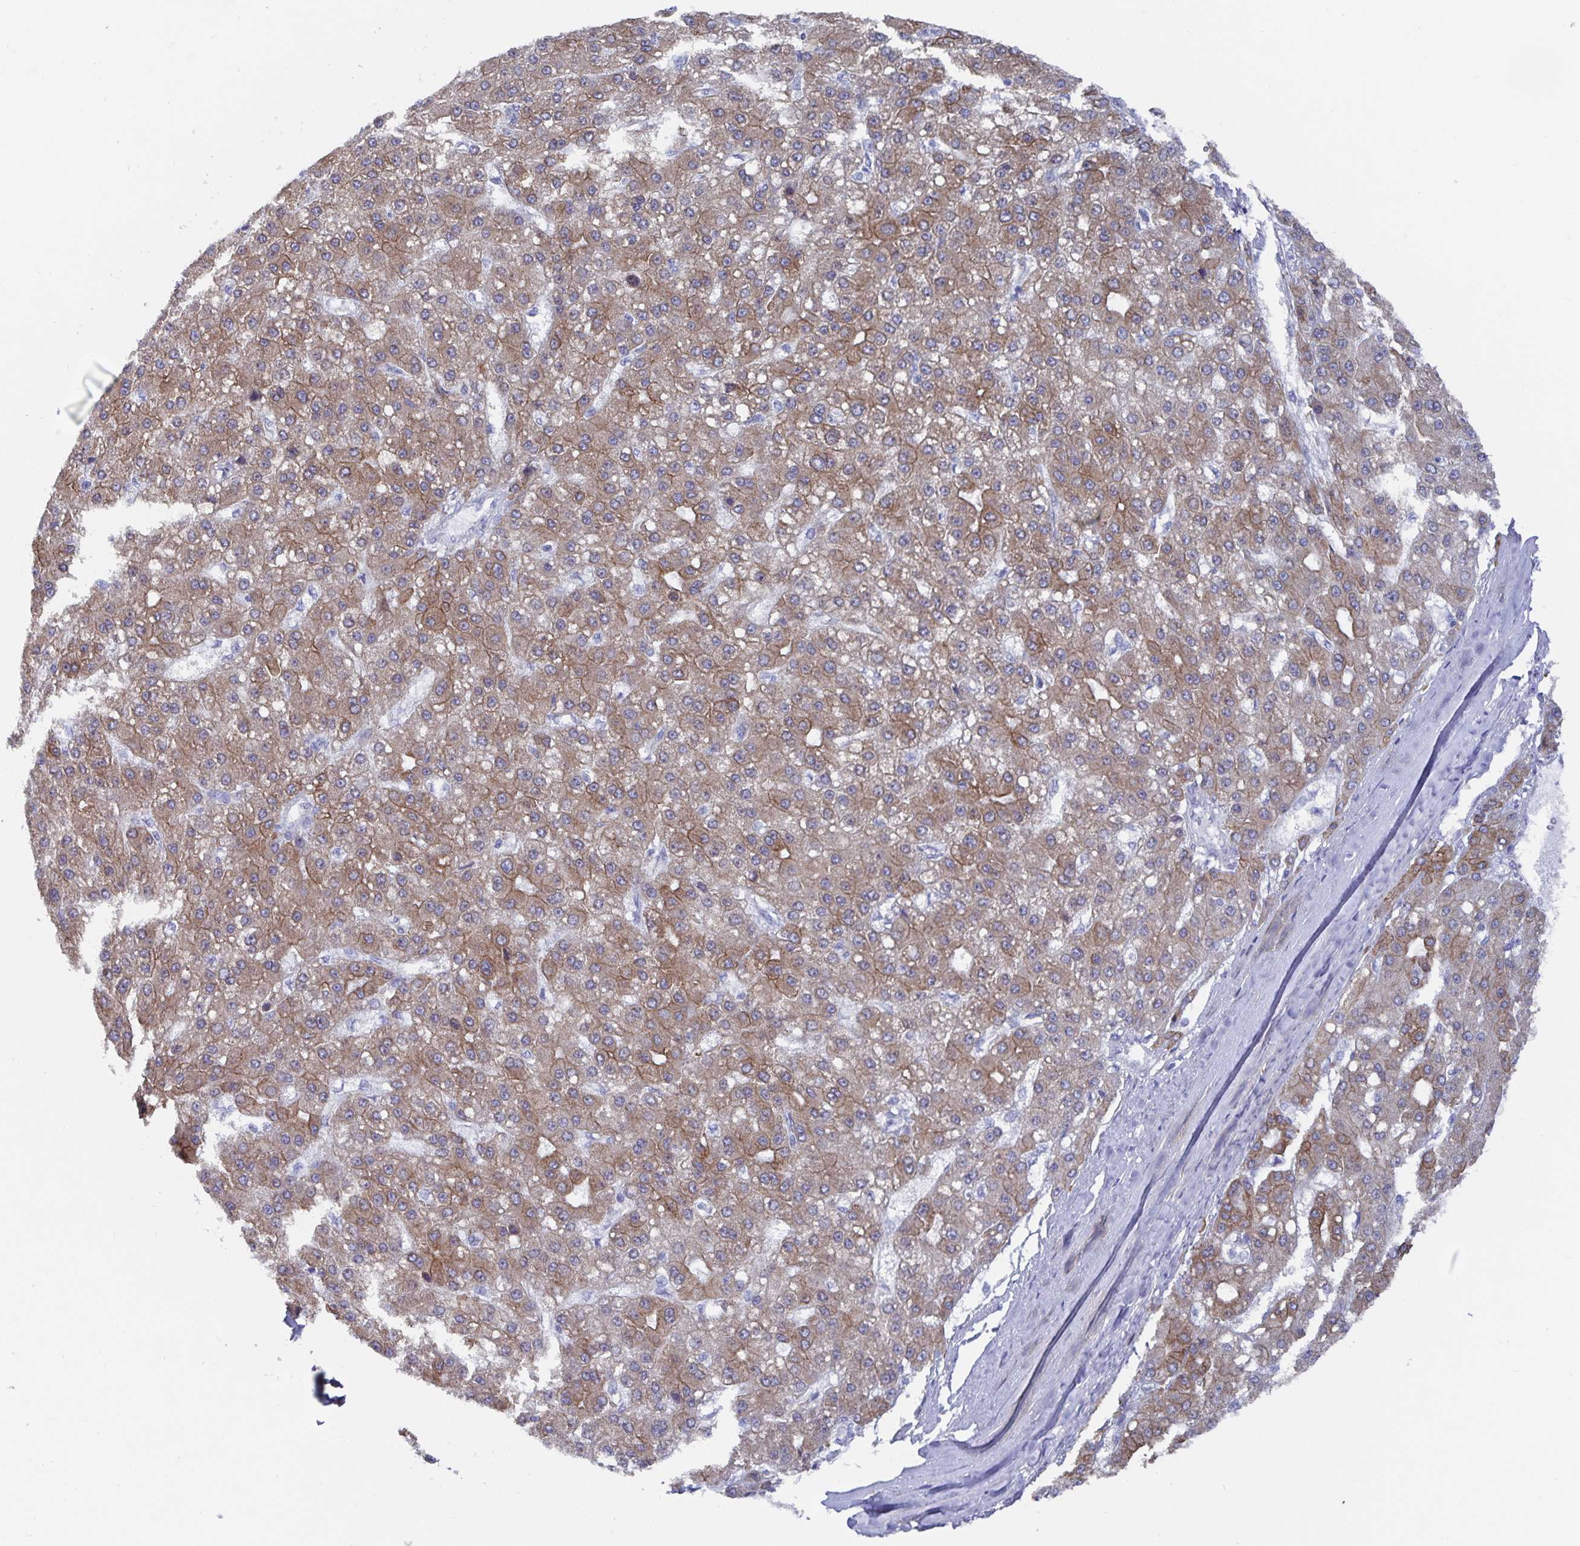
{"staining": {"intensity": "moderate", "quantity": "25%-75%", "location": "cytoplasmic/membranous"}, "tissue": "liver cancer", "cell_type": "Tumor cells", "image_type": "cancer", "snomed": [{"axis": "morphology", "description": "Carcinoma, Hepatocellular, NOS"}, {"axis": "topography", "description": "Liver"}], "caption": "Liver hepatocellular carcinoma stained with a brown dye displays moderate cytoplasmic/membranous positive positivity in about 25%-75% of tumor cells.", "gene": "ZIK1", "patient": {"sex": "male", "age": 67}}